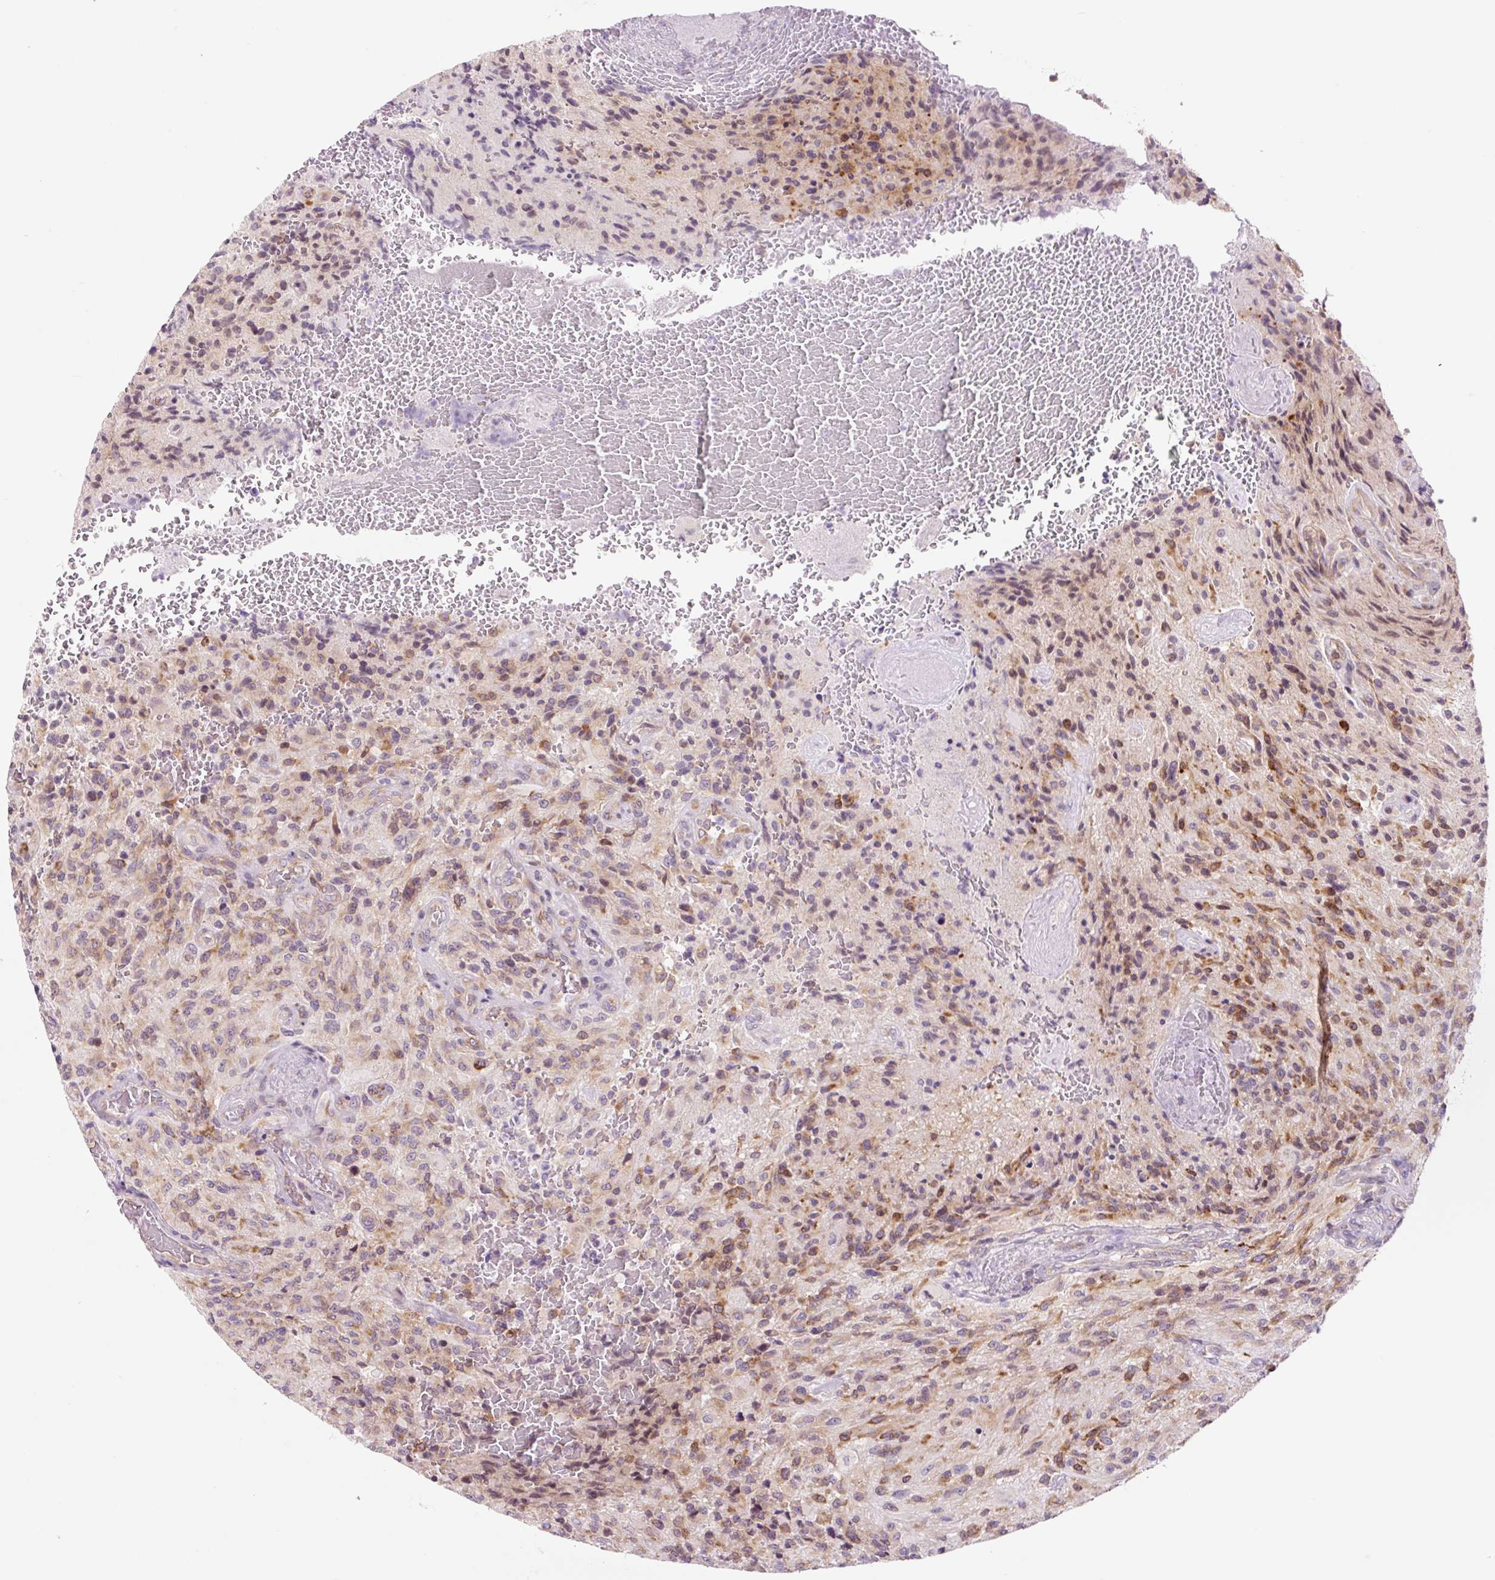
{"staining": {"intensity": "moderate", "quantity": ">75%", "location": "cytoplasmic/membranous"}, "tissue": "glioma", "cell_type": "Tumor cells", "image_type": "cancer", "snomed": [{"axis": "morphology", "description": "Normal tissue, NOS"}, {"axis": "morphology", "description": "Glioma, malignant, High grade"}, {"axis": "topography", "description": "Cerebral cortex"}], "caption": "Protein staining of glioma tissue demonstrates moderate cytoplasmic/membranous staining in approximately >75% of tumor cells.", "gene": "RPL41", "patient": {"sex": "male", "age": 56}}